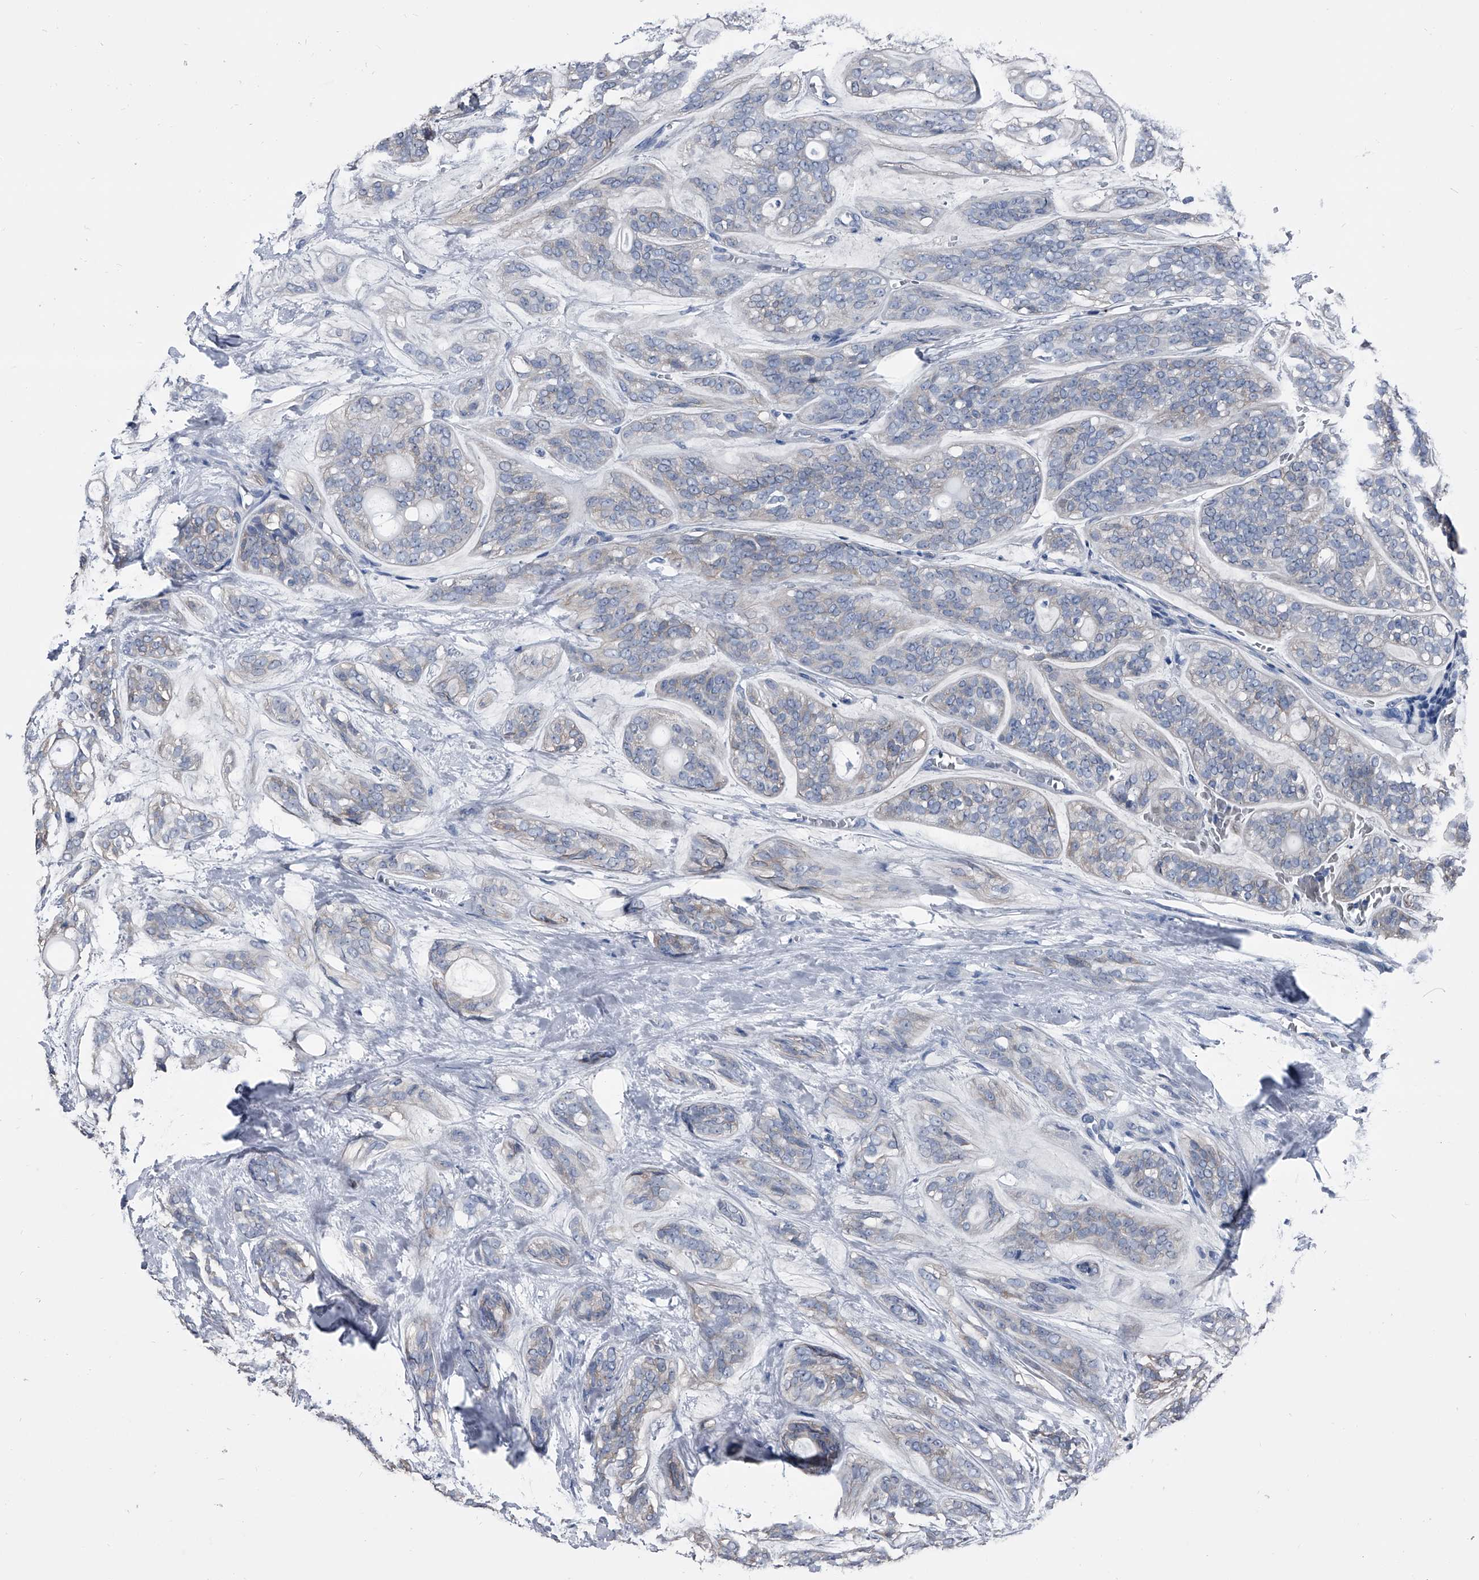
{"staining": {"intensity": "negative", "quantity": "none", "location": "none"}, "tissue": "head and neck cancer", "cell_type": "Tumor cells", "image_type": "cancer", "snomed": [{"axis": "morphology", "description": "Adenocarcinoma, NOS"}, {"axis": "topography", "description": "Head-Neck"}], "caption": "Histopathology image shows no protein expression in tumor cells of adenocarcinoma (head and neck) tissue. The staining was performed using DAB (3,3'-diaminobenzidine) to visualize the protein expression in brown, while the nuclei were stained in blue with hematoxylin (Magnification: 20x).", "gene": "KIF13A", "patient": {"sex": "male", "age": 66}}